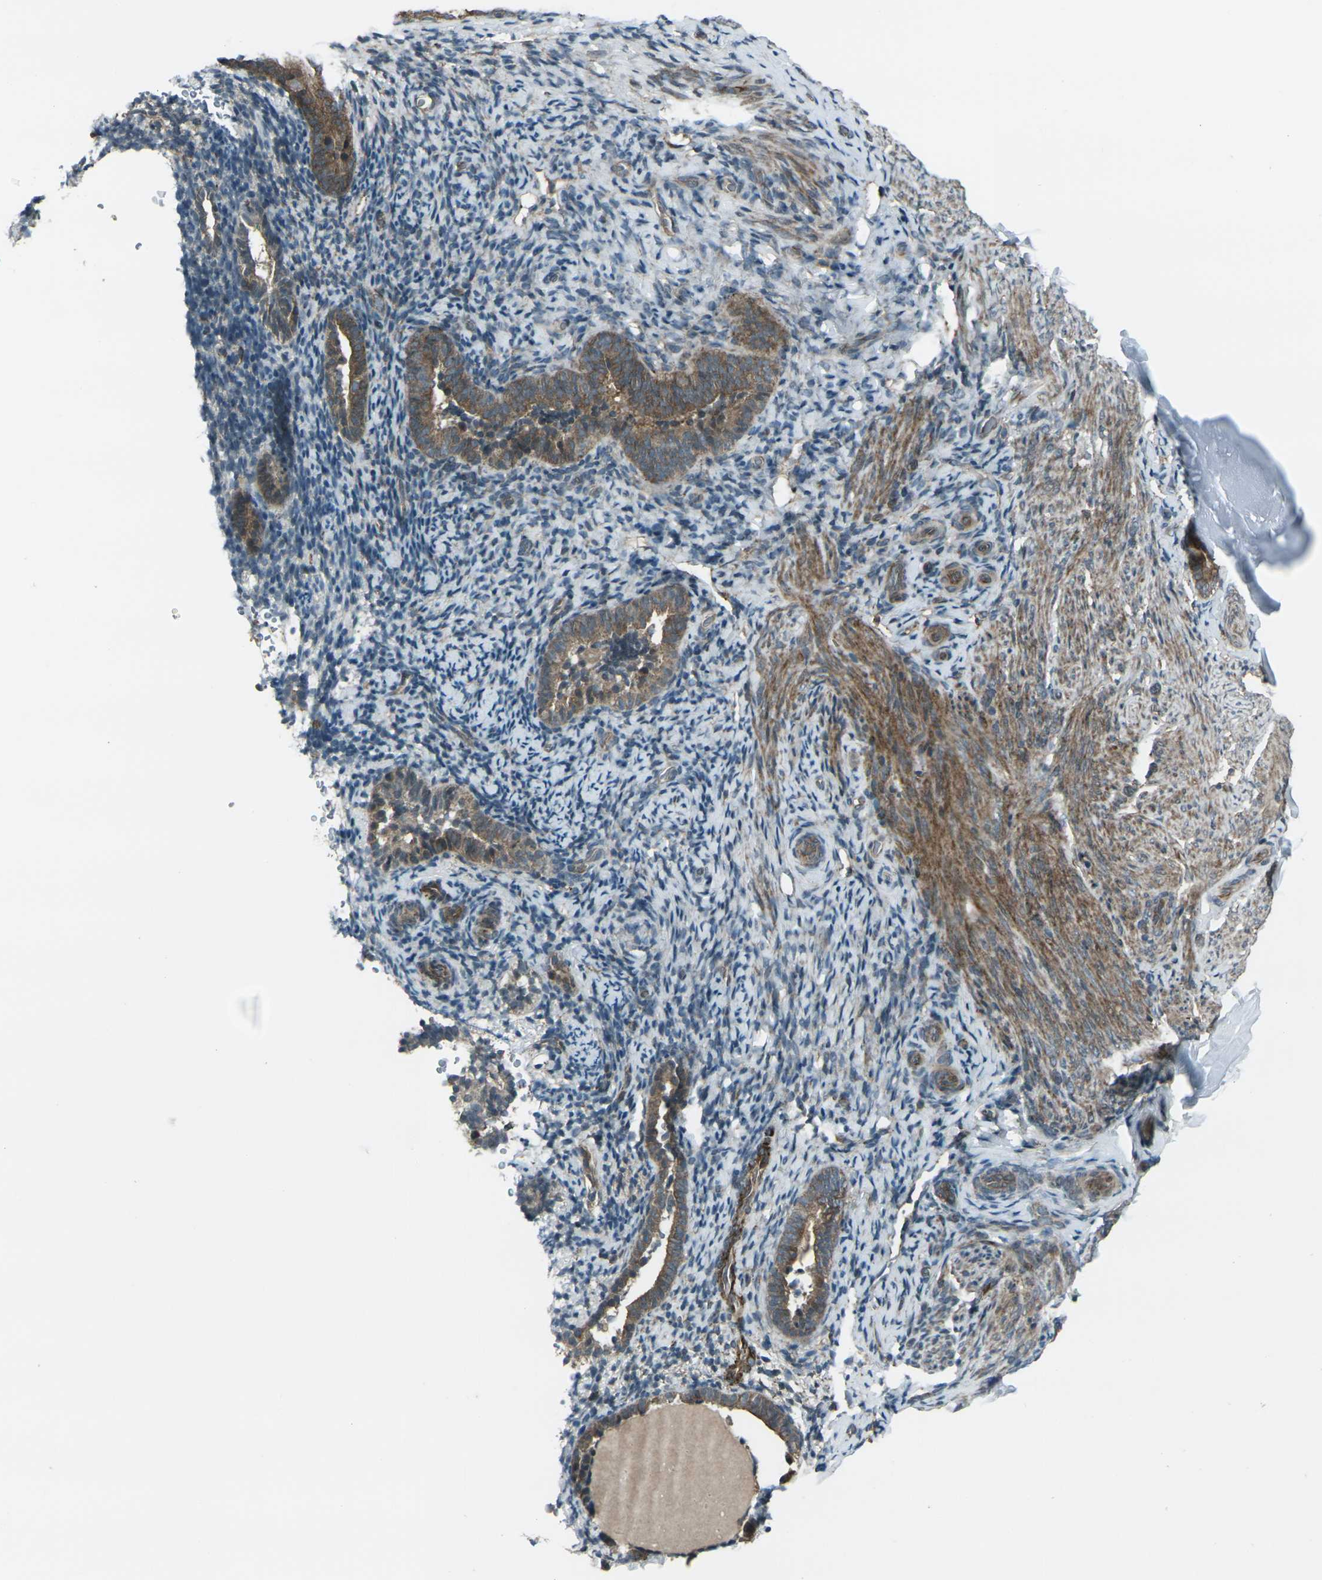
{"staining": {"intensity": "weak", "quantity": "<25%", "location": "cytoplasmic/membranous"}, "tissue": "endometrium", "cell_type": "Cells in endometrial stroma", "image_type": "normal", "snomed": [{"axis": "morphology", "description": "Normal tissue, NOS"}, {"axis": "topography", "description": "Endometrium"}], "caption": "A high-resolution photomicrograph shows immunohistochemistry staining of unremarkable endometrium, which exhibits no significant staining in cells in endometrial stroma.", "gene": "LSMEM1", "patient": {"sex": "female", "age": 51}}